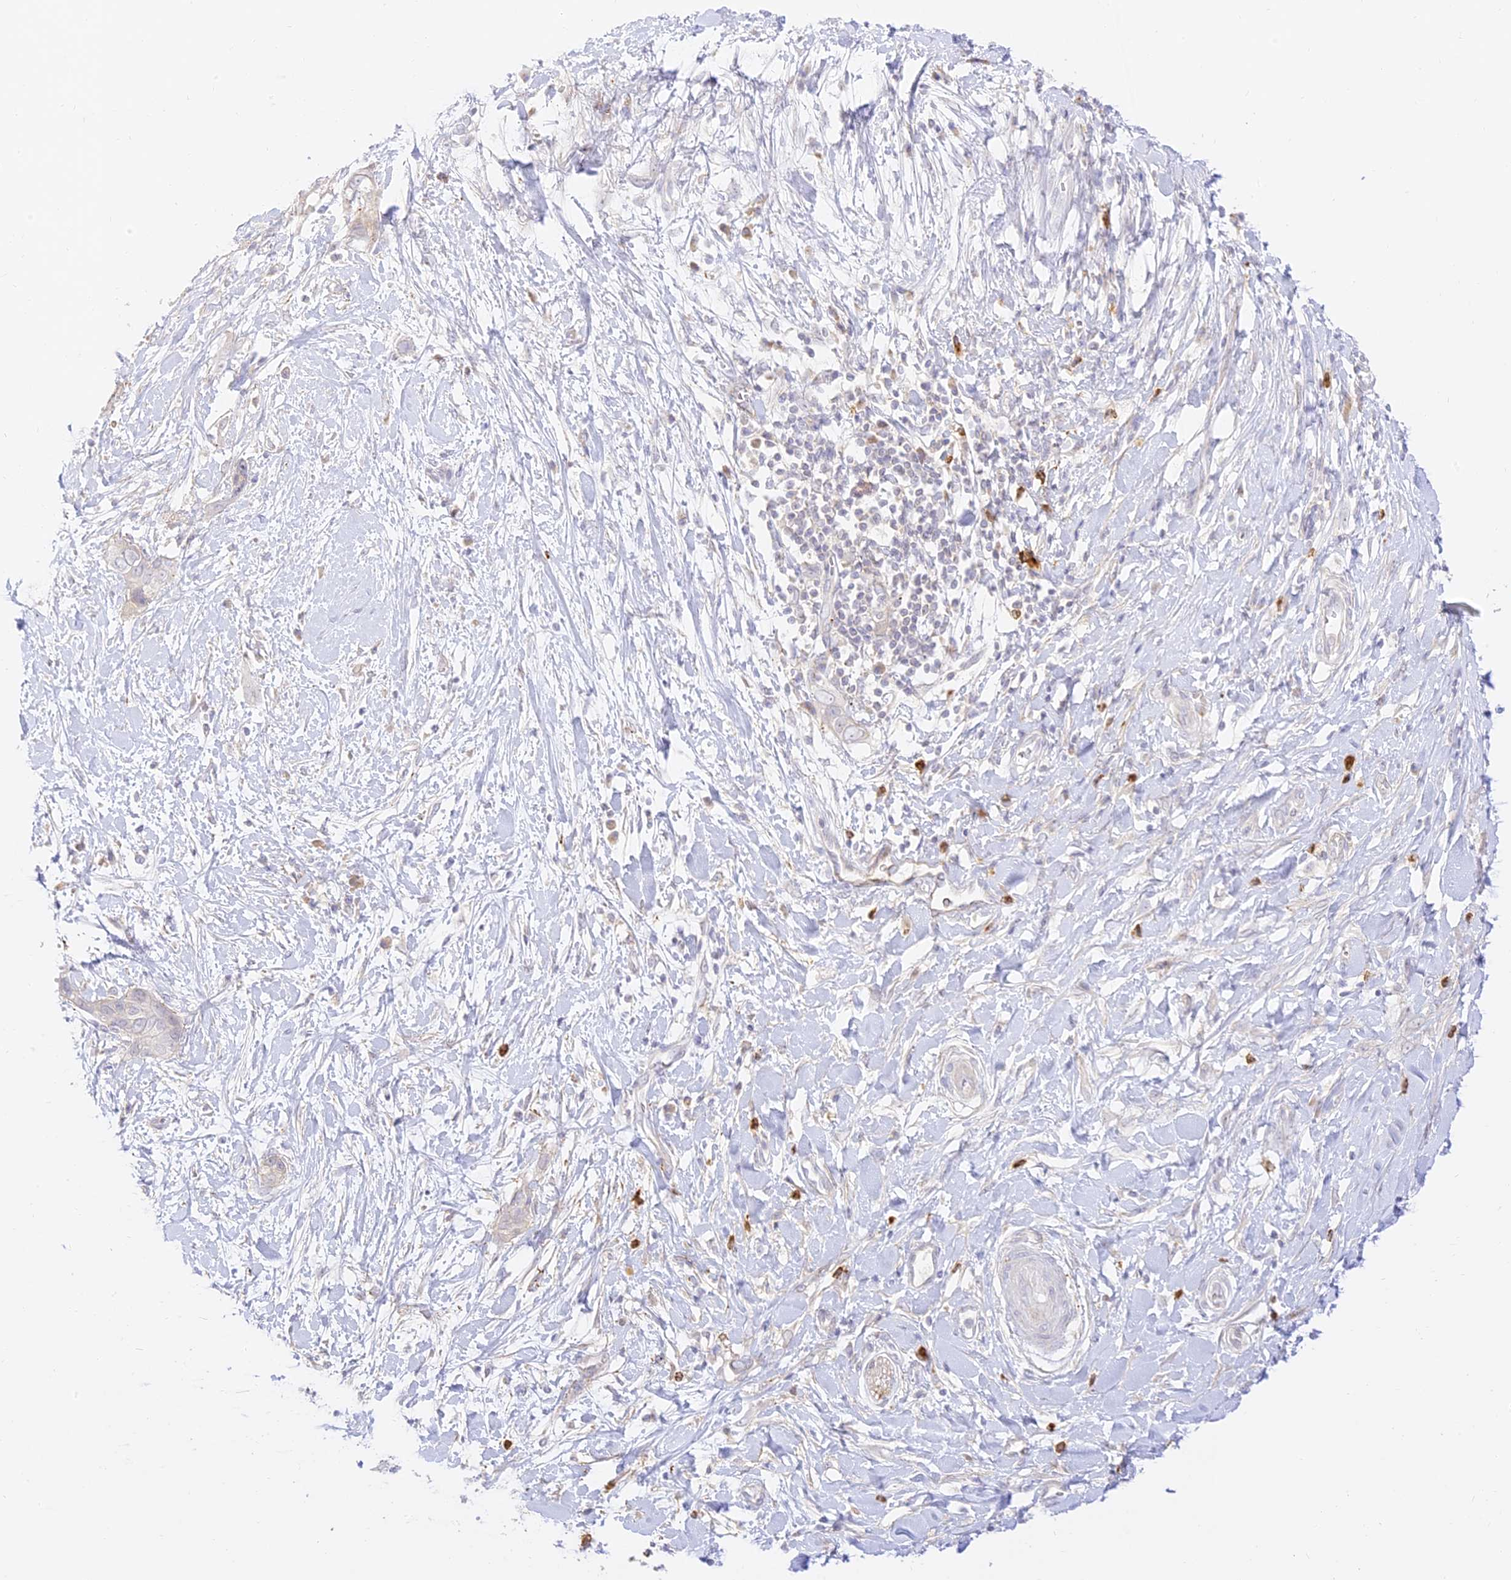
{"staining": {"intensity": "negative", "quantity": "none", "location": "none"}, "tissue": "pancreatic cancer", "cell_type": "Tumor cells", "image_type": "cancer", "snomed": [{"axis": "morphology", "description": "Normal tissue, NOS"}, {"axis": "morphology", "description": "Adenocarcinoma, NOS"}, {"axis": "topography", "description": "Pancreas"}, {"axis": "topography", "description": "Peripheral nerve tissue"}], "caption": "Human pancreatic cancer stained for a protein using immunohistochemistry exhibits no staining in tumor cells.", "gene": "LRRC15", "patient": {"sex": "male", "age": 59}}